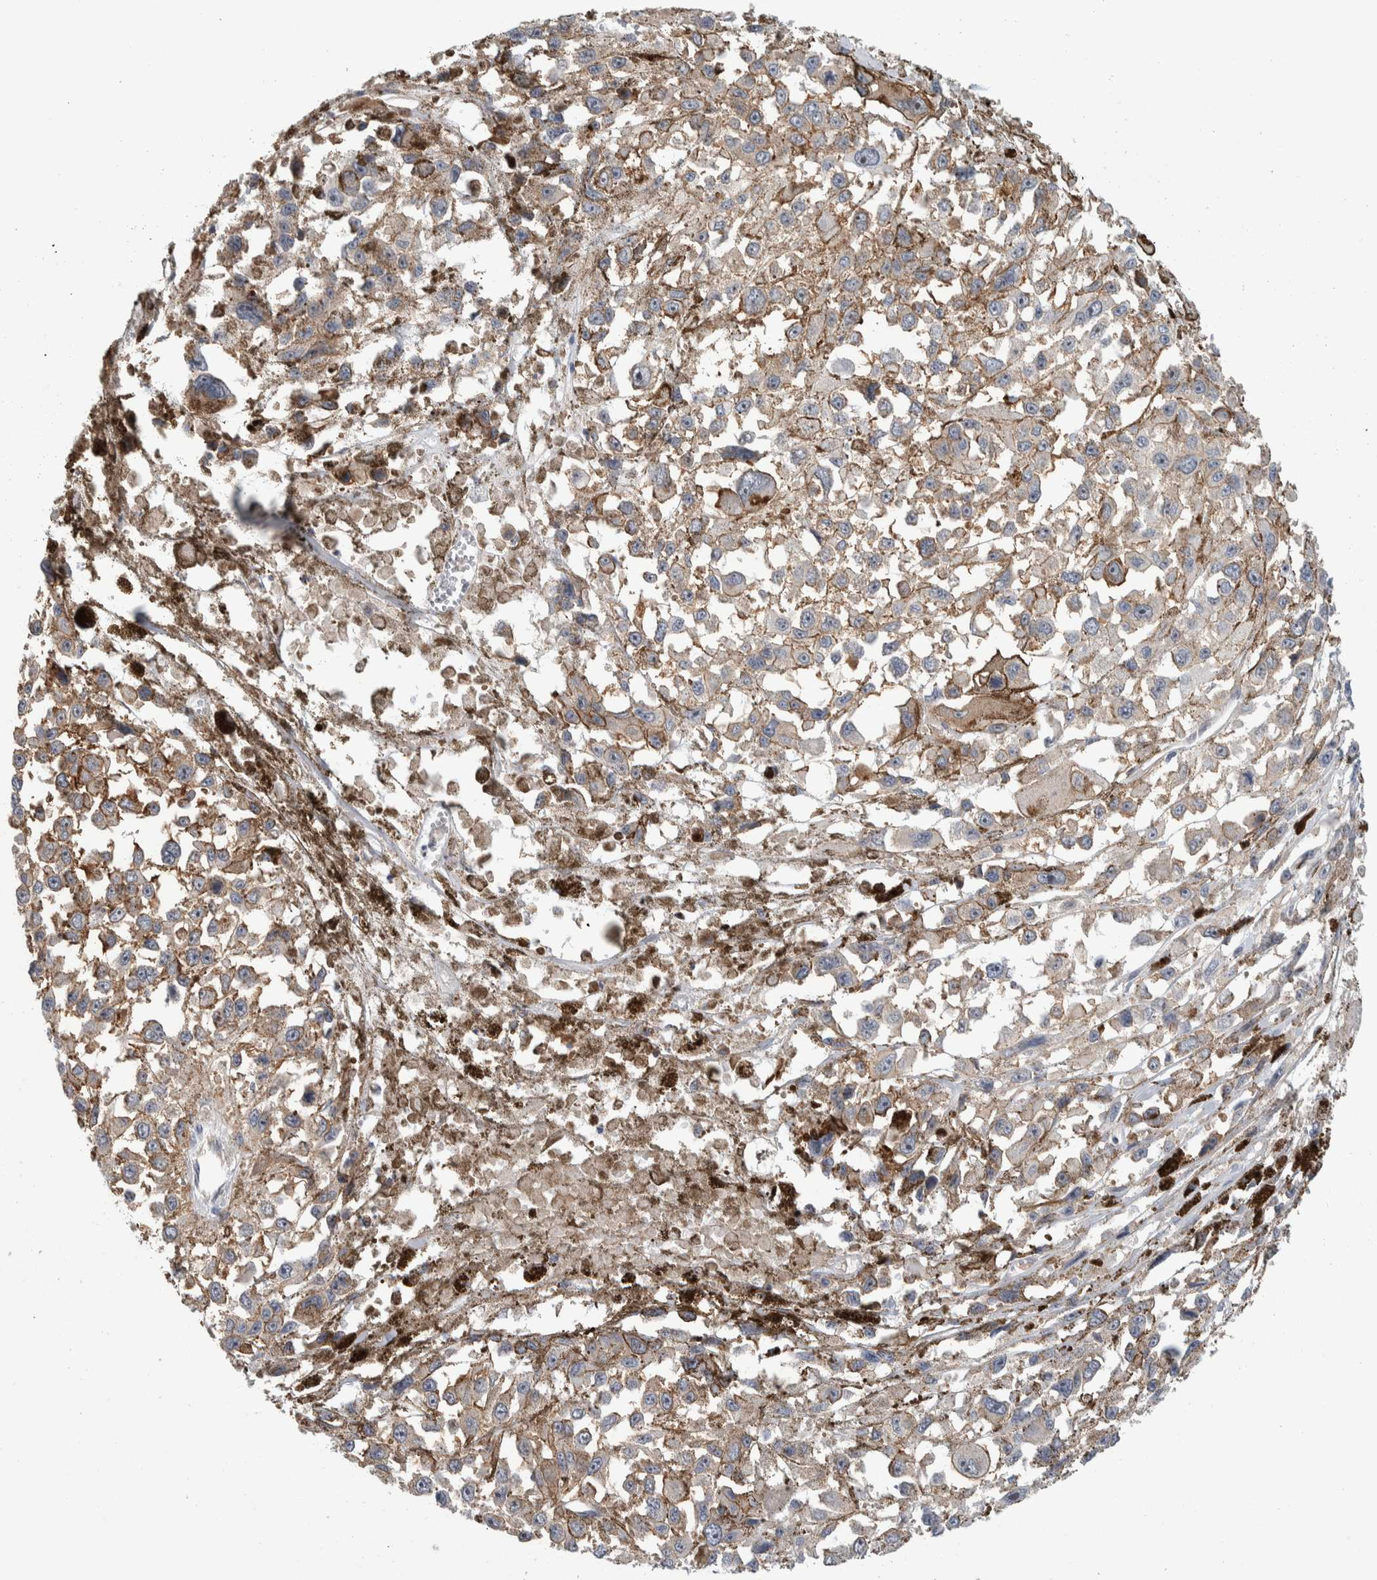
{"staining": {"intensity": "negative", "quantity": "none", "location": "none"}, "tissue": "melanoma", "cell_type": "Tumor cells", "image_type": "cancer", "snomed": [{"axis": "morphology", "description": "Malignant melanoma, Metastatic site"}, {"axis": "topography", "description": "Lymph node"}], "caption": "The immunohistochemistry histopathology image has no significant expression in tumor cells of malignant melanoma (metastatic site) tissue. (DAB IHC visualized using brightfield microscopy, high magnification).", "gene": "MSL1", "patient": {"sex": "male", "age": 59}}